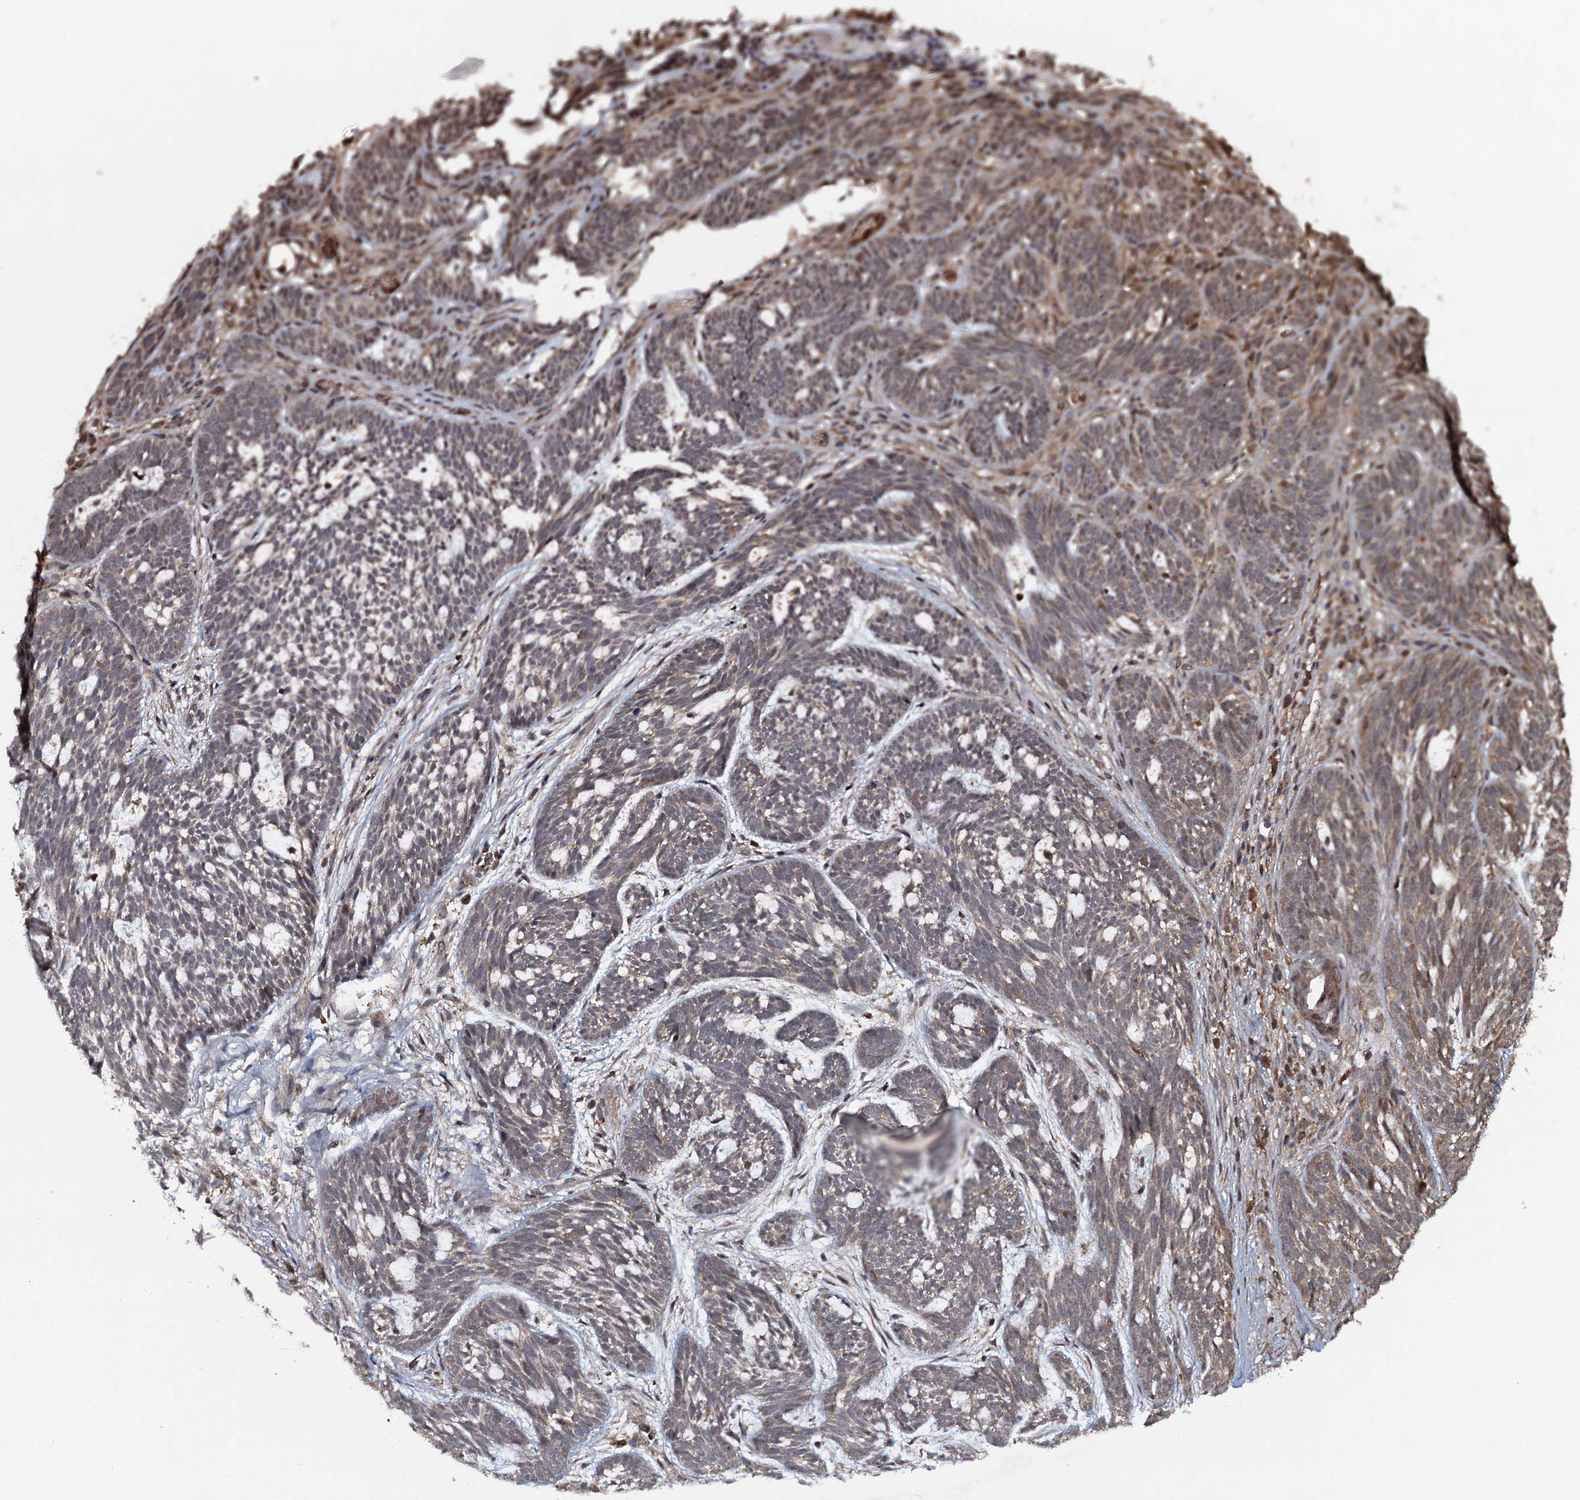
{"staining": {"intensity": "weak", "quantity": "25%-75%", "location": "cytoplasmic/membranous"}, "tissue": "skin cancer", "cell_type": "Tumor cells", "image_type": "cancer", "snomed": [{"axis": "morphology", "description": "Basal cell carcinoma"}, {"axis": "topography", "description": "Skin"}], "caption": "A brown stain labels weak cytoplasmic/membranous expression of a protein in skin cancer (basal cell carcinoma) tumor cells.", "gene": "ADGRG3", "patient": {"sex": "male", "age": 71}}